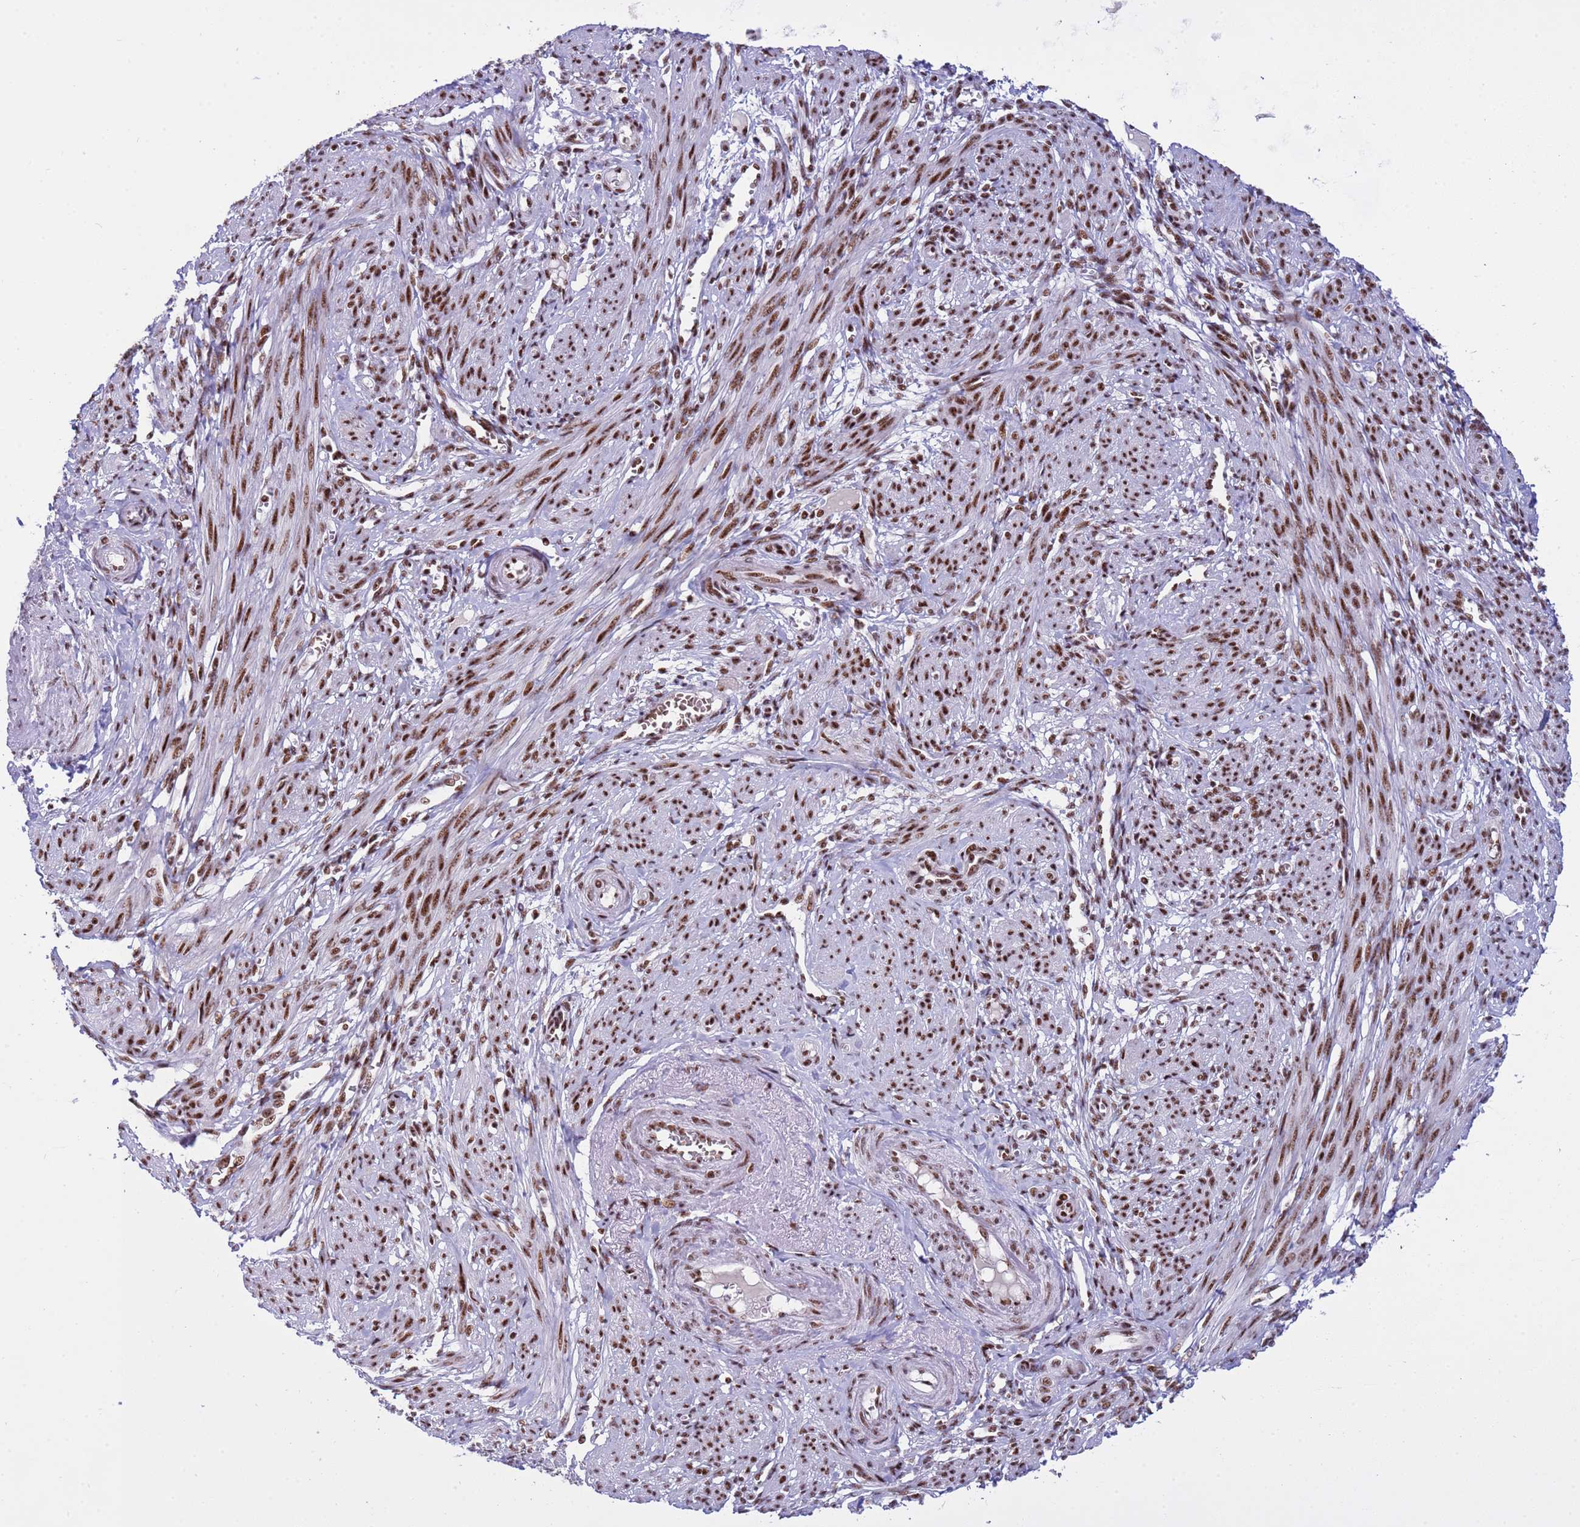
{"staining": {"intensity": "strong", "quantity": ">75%", "location": "nuclear"}, "tissue": "smooth muscle", "cell_type": "Smooth muscle cells", "image_type": "normal", "snomed": [{"axis": "morphology", "description": "Normal tissue, NOS"}, {"axis": "topography", "description": "Smooth muscle"}], "caption": "Brown immunohistochemical staining in unremarkable smooth muscle exhibits strong nuclear staining in about >75% of smooth muscle cells. (Stains: DAB (3,3'-diaminobenzidine) in brown, nuclei in blue, Microscopy: brightfield microscopy at high magnification).", "gene": "THOC2", "patient": {"sex": "female", "age": 39}}